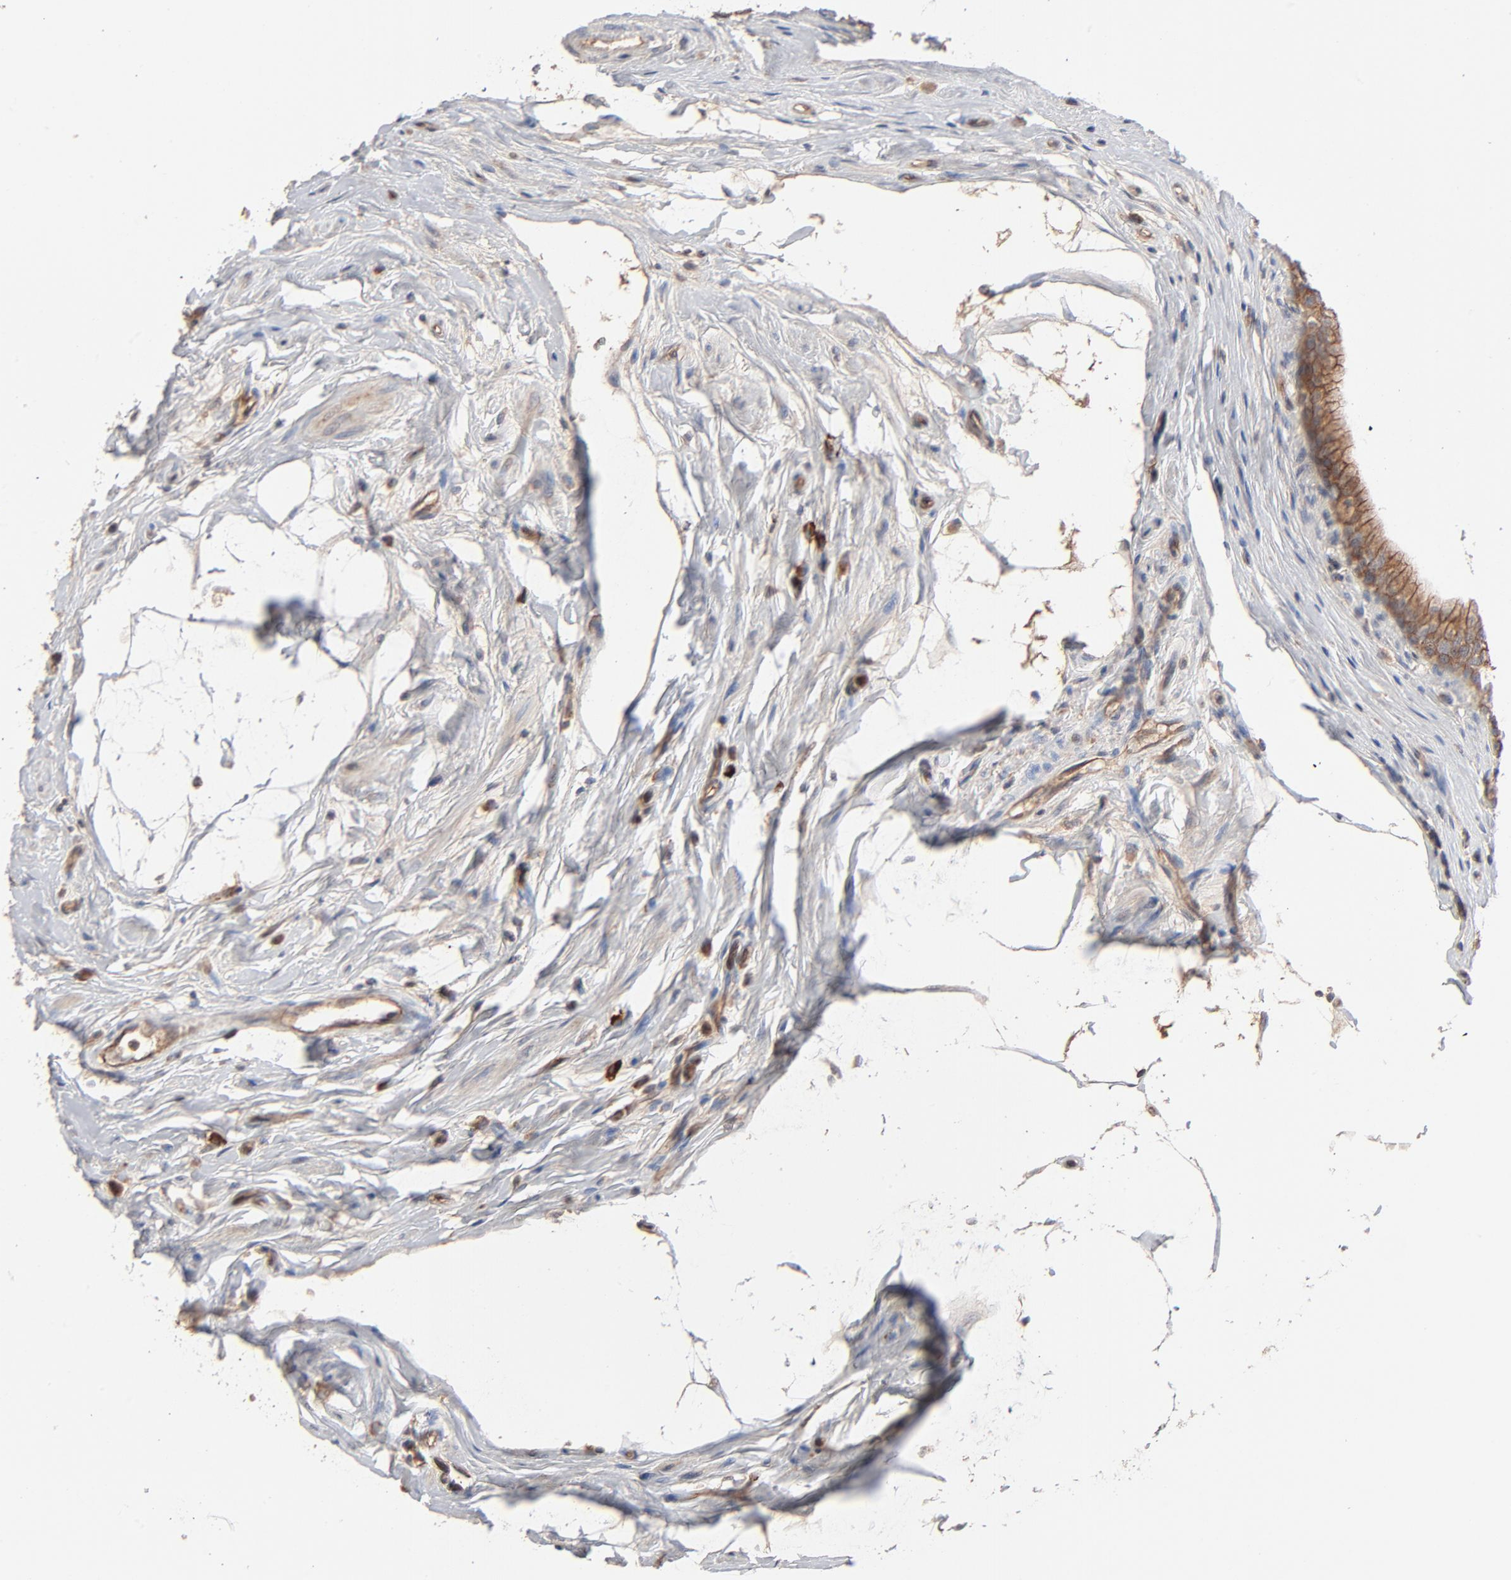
{"staining": {"intensity": "moderate", "quantity": ">75%", "location": "cytoplasmic/membranous"}, "tissue": "epididymis", "cell_type": "Glandular cells", "image_type": "normal", "snomed": [{"axis": "morphology", "description": "Normal tissue, NOS"}, {"axis": "morphology", "description": "Inflammation, NOS"}, {"axis": "topography", "description": "Epididymis"}], "caption": "IHC (DAB) staining of normal epididymis displays moderate cytoplasmic/membranous protein expression in approximately >75% of glandular cells.", "gene": "ABLIM3", "patient": {"sex": "male", "age": 84}}